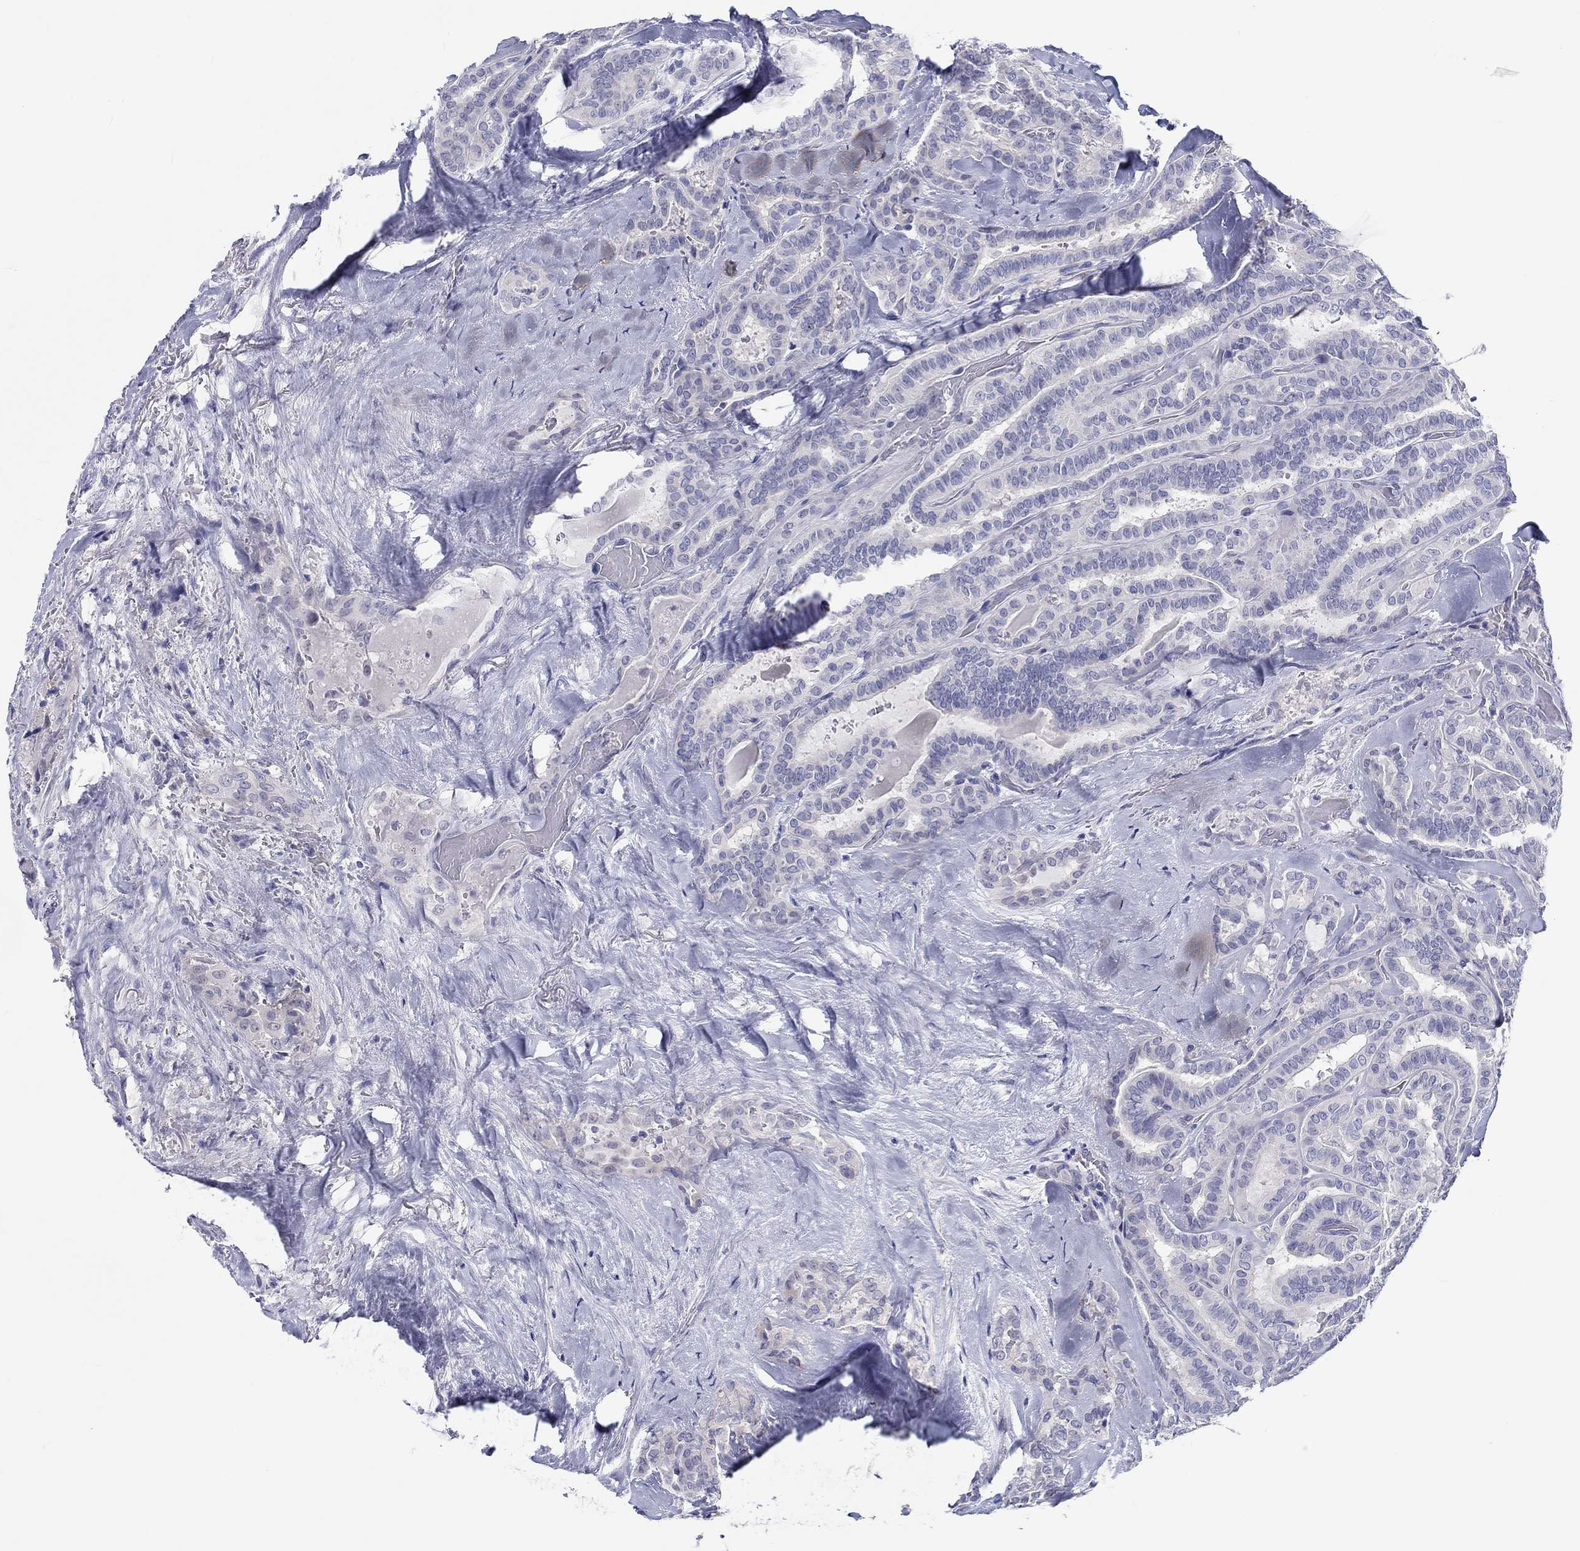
{"staining": {"intensity": "negative", "quantity": "none", "location": "none"}, "tissue": "thyroid cancer", "cell_type": "Tumor cells", "image_type": "cancer", "snomed": [{"axis": "morphology", "description": "Papillary adenocarcinoma, NOS"}, {"axis": "topography", "description": "Thyroid gland"}], "caption": "This is an immunohistochemistry (IHC) photomicrograph of thyroid cancer (papillary adenocarcinoma). There is no expression in tumor cells.", "gene": "CRYGD", "patient": {"sex": "female", "age": 39}}